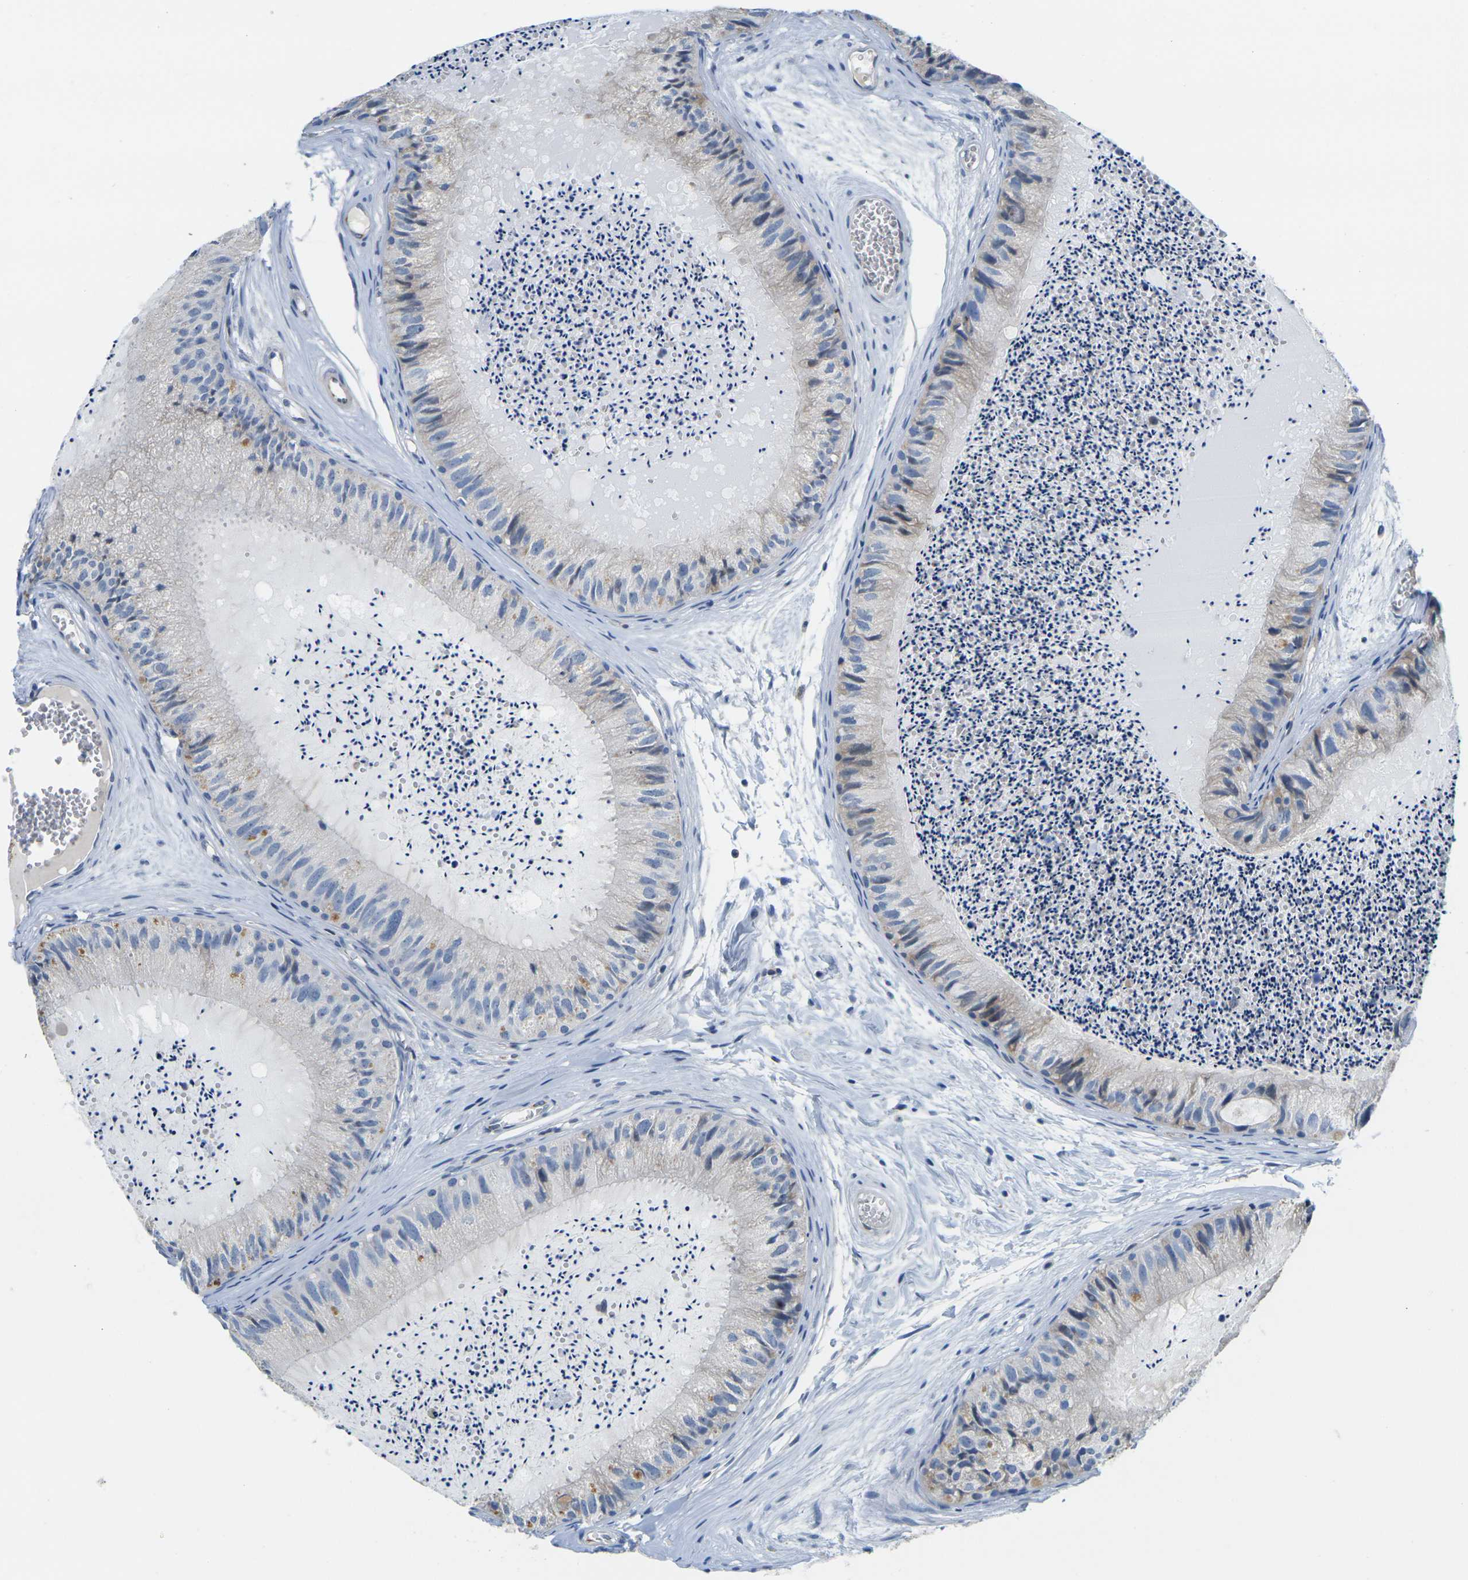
{"staining": {"intensity": "weak", "quantity": "<25%", "location": "cytoplasmic/membranous"}, "tissue": "epididymis", "cell_type": "Glandular cells", "image_type": "normal", "snomed": [{"axis": "morphology", "description": "Normal tissue, NOS"}, {"axis": "topography", "description": "Epididymis"}], "caption": "This is an immunohistochemistry histopathology image of benign epididymis. There is no expression in glandular cells.", "gene": "OTOF", "patient": {"sex": "male", "age": 31}}